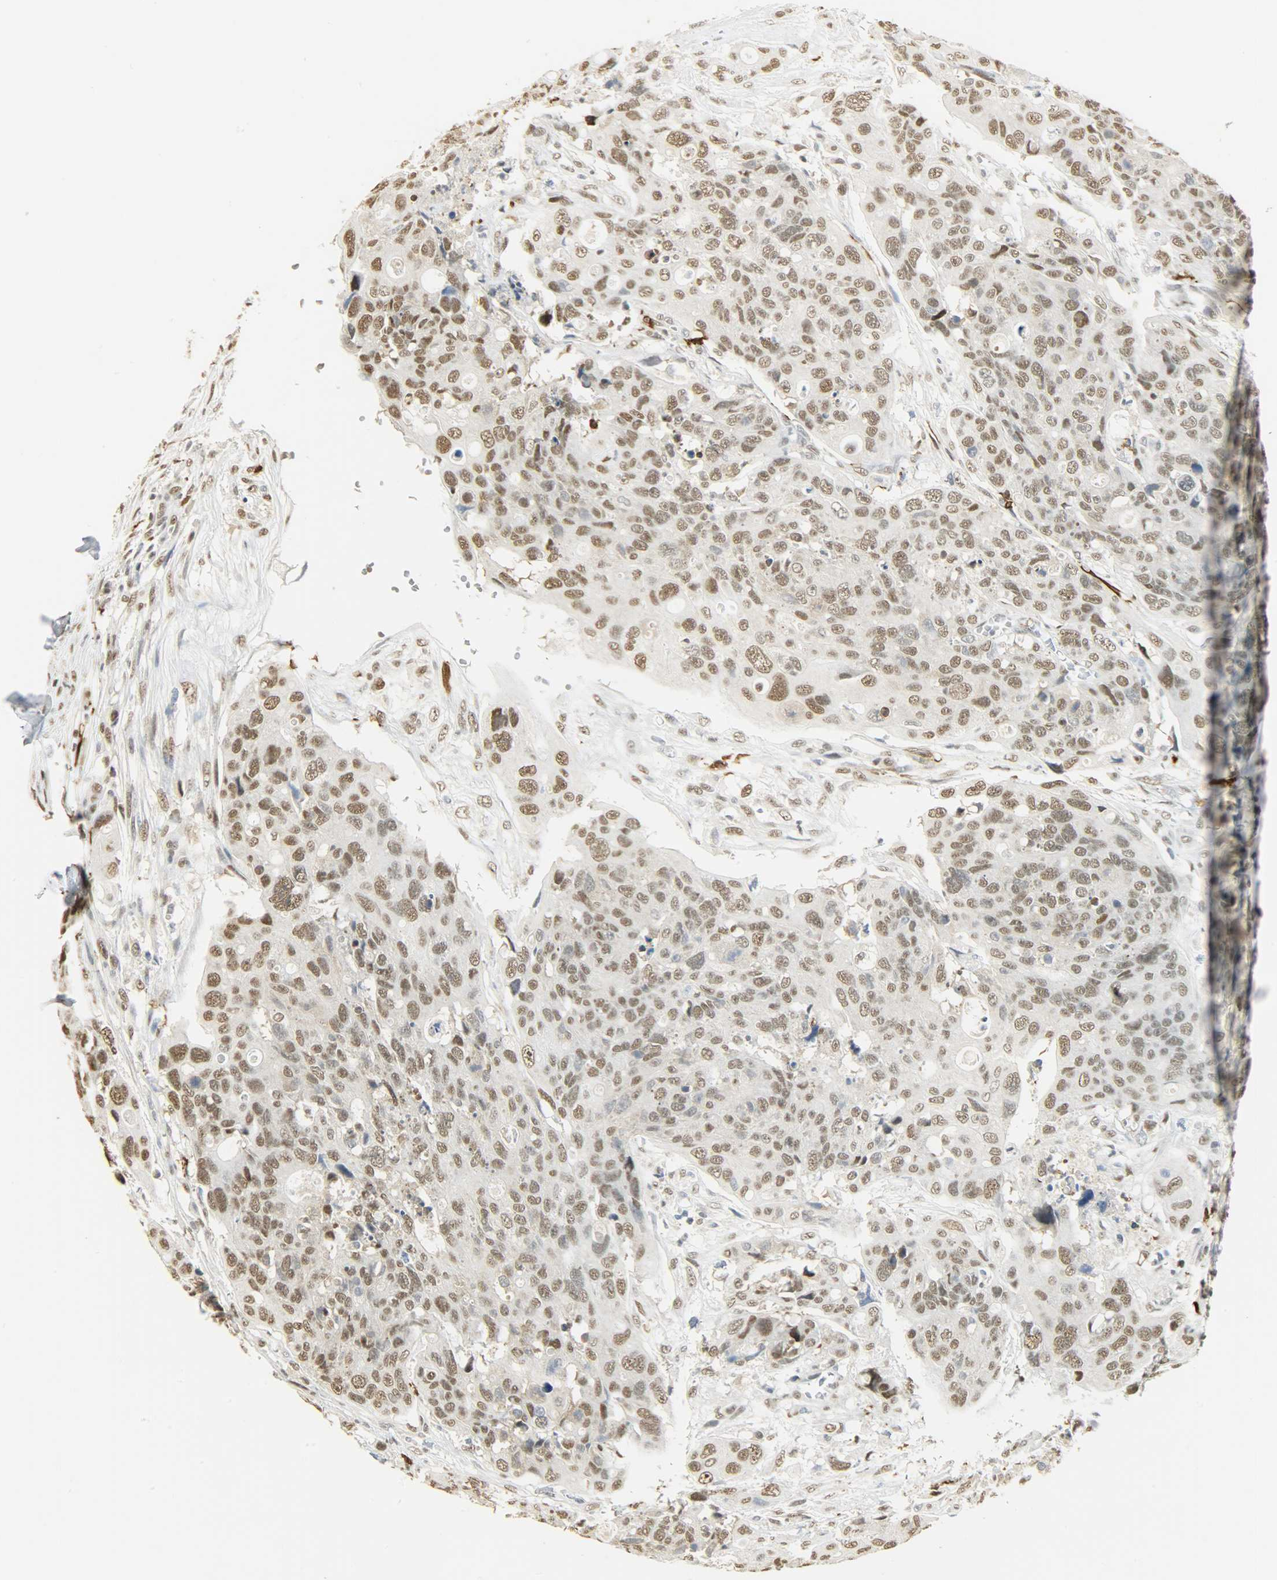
{"staining": {"intensity": "moderate", "quantity": ">75%", "location": "nuclear"}, "tissue": "colorectal cancer", "cell_type": "Tumor cells", "image_type": "cancer", "snomed": [{"axis": "morphology", "description": "Adenocarcinoma, NOS"}, {"axis": "topography", "description": "Colon"}], "caption": "This micrograph demonstrates immunohistochemistry (IHC) staining of human colorectal cancer, with medium moderate nuclear expression in about >75% of tumor cells.", "gene": "NGFR", "patient": {"sex": "female", "age": 57}}